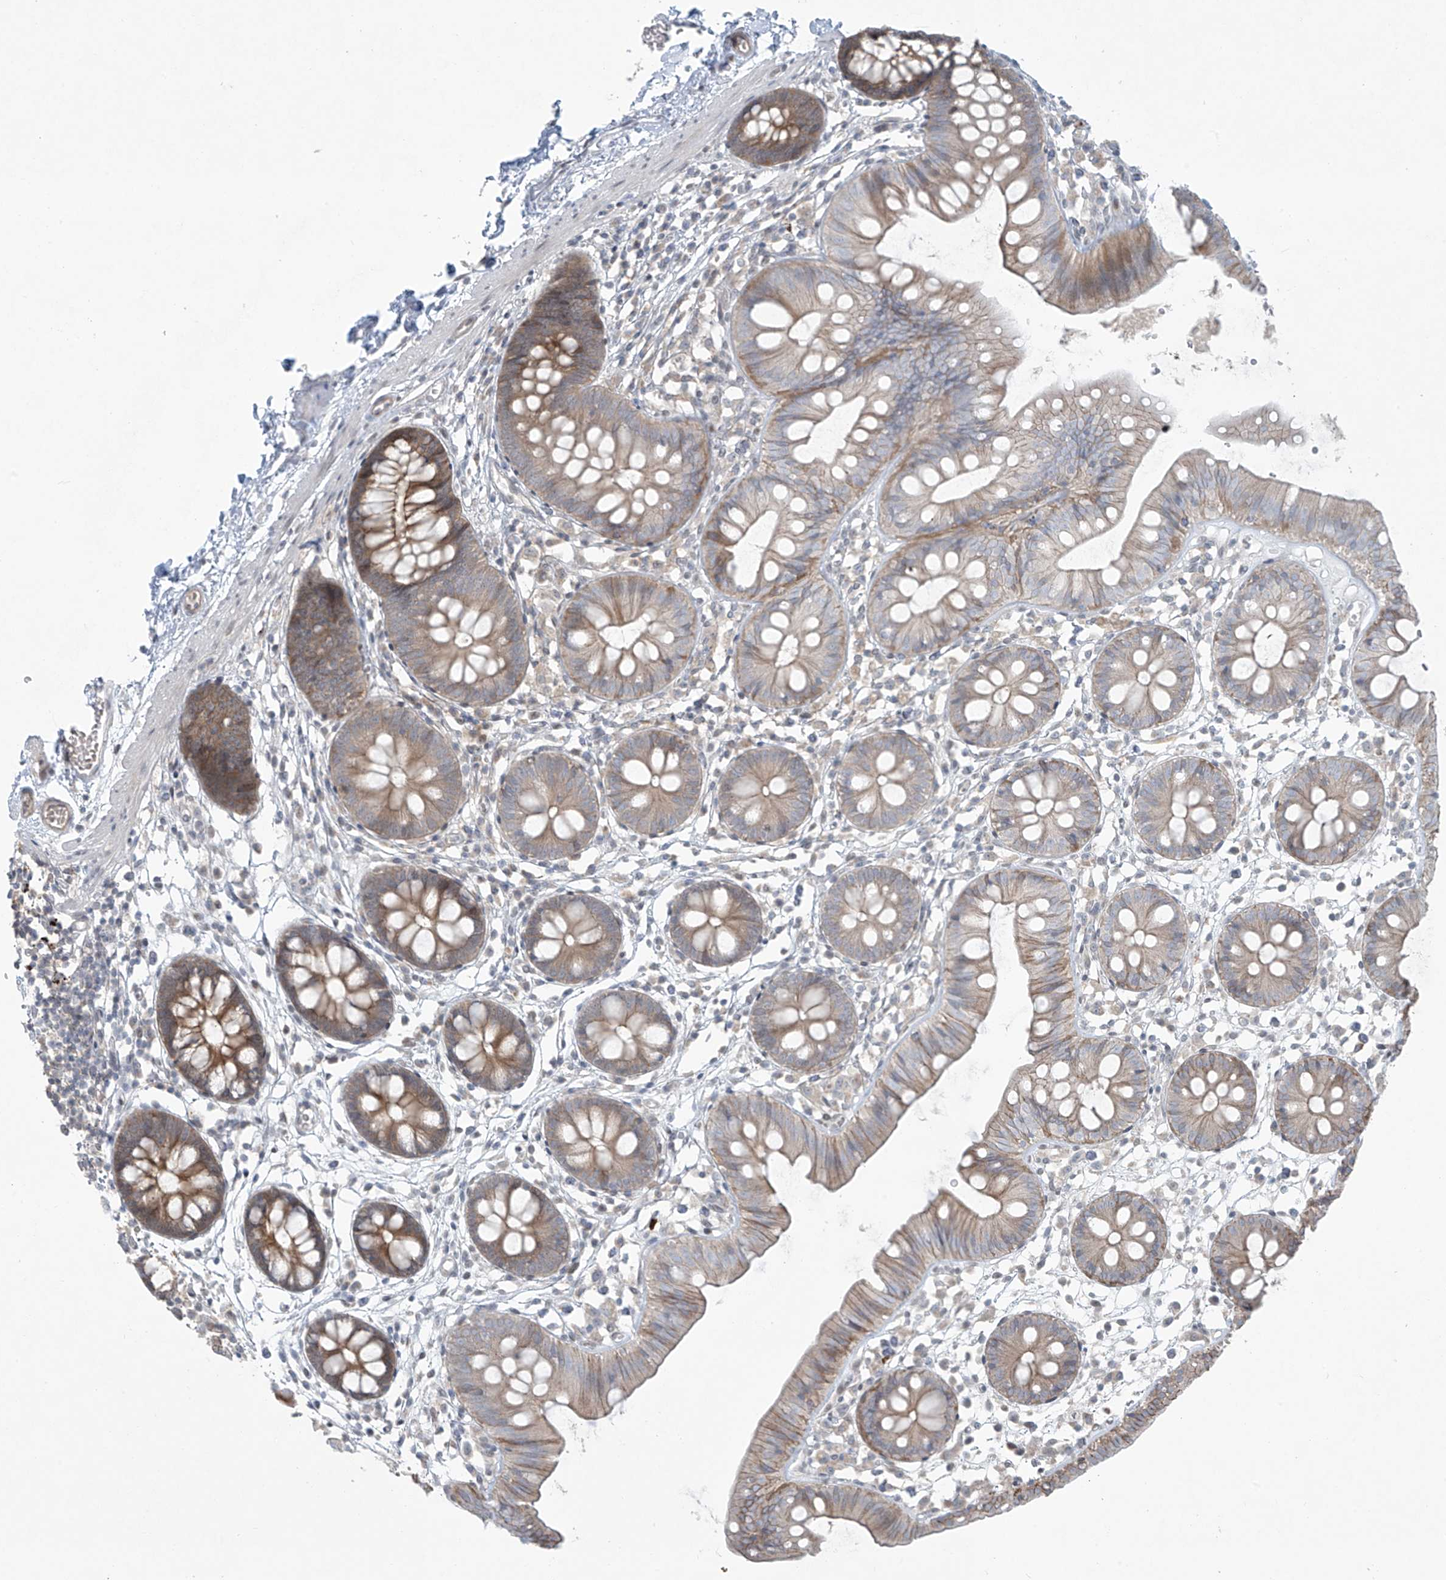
{"staining": {"intensity": "negative", "quantity": "none", "location": "none"}, "tissue": "colon", "cell_type": "Endothelial cells", "image_type": "normal", "snomed": [{"axis": "morphology", "description": "Normal tissue, NOS"}, {"axis": "topography", "description": "Colon"}], "caption": "Immunohistochemistry photomicrograph of normal human colon stained for a protein (brown), which displays no positivity in endothelial cells.", "gene": "PPAT", "patient": {"sex": "male", "age": 56}}